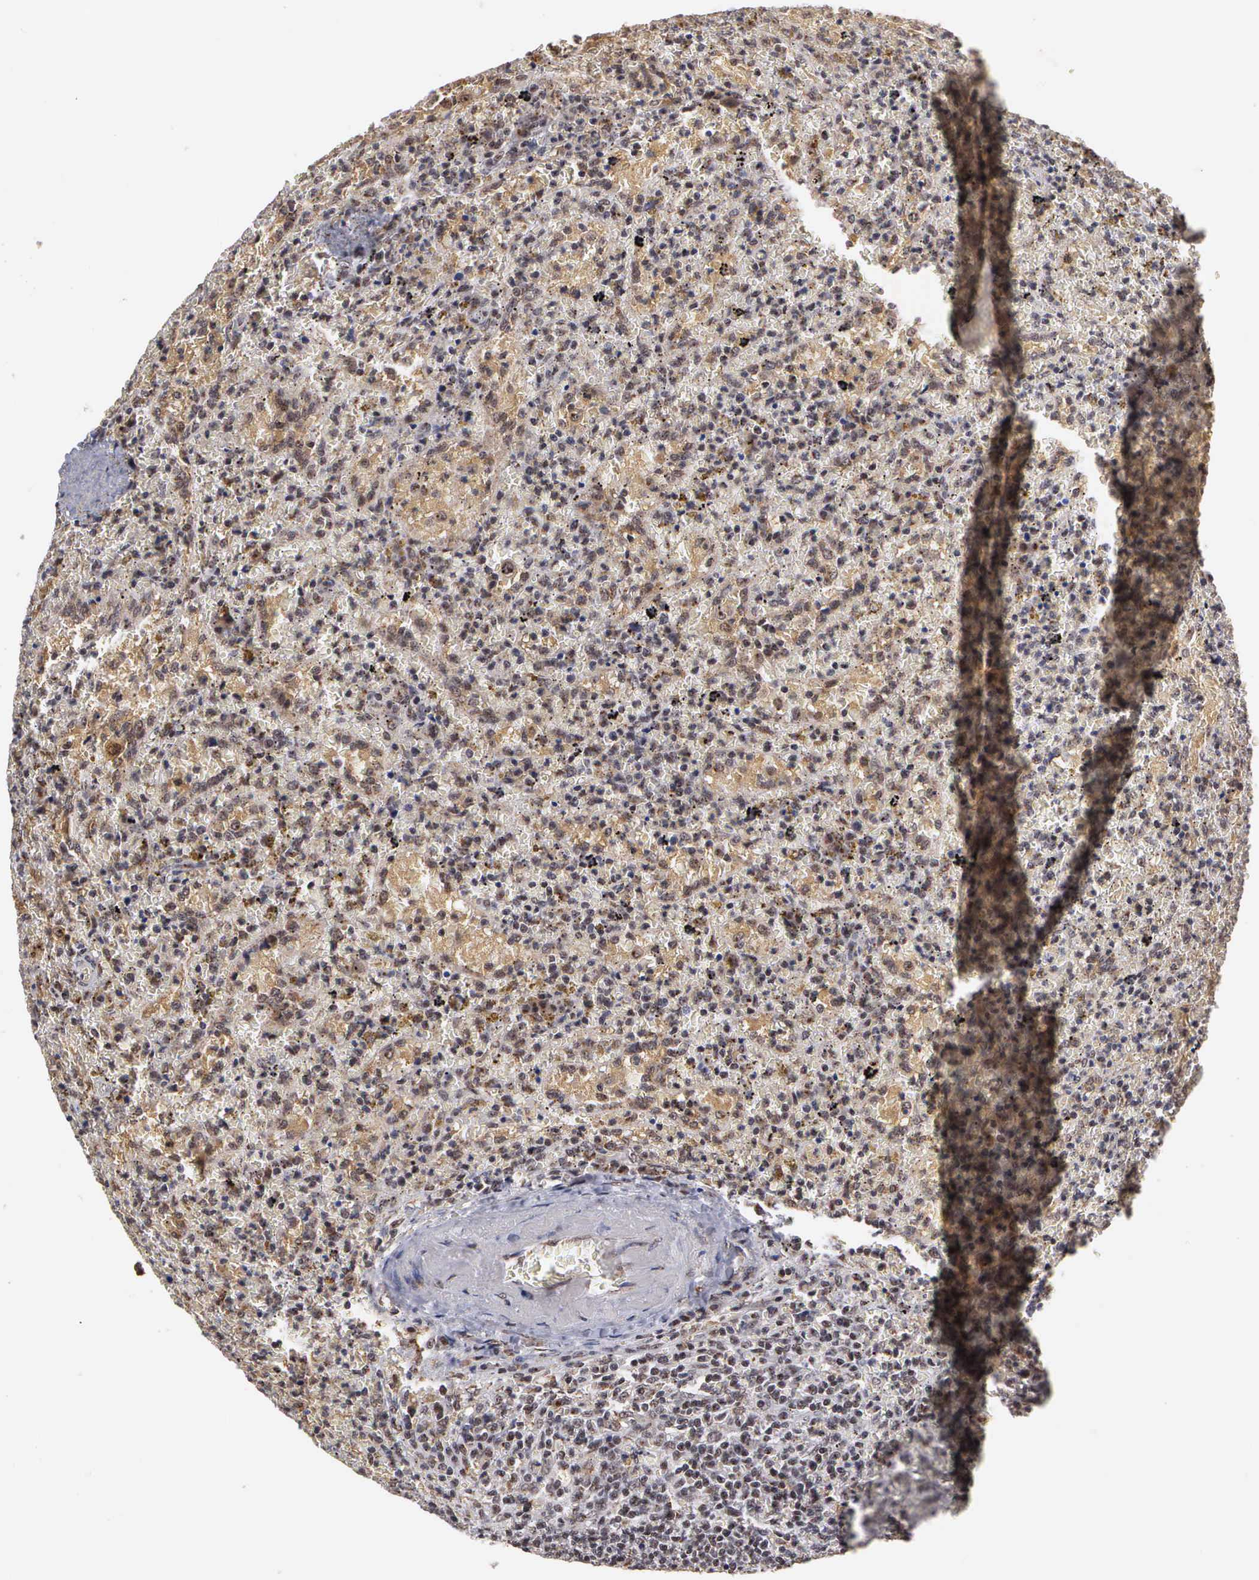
{"staining": {"intensity": "moderate", "quantity": "25%-75%", "location": "cytoplasmic/membranous,nuclear"}, "tissue": "lymphoma", "cell_type": "Tumor cells", "image_type": "cancer", "snomed": [{"axis": "morphology", "description": "Malignant lymphoma, non-Hodgkin's type, High grade"}, {"axis": "topography", "description": "Spleen"}, {"axis": "topography", "description": "Lymph node"}], "caption": "Immunohistochemistry (DAB (3,3'-diaminobenzidine)) staining of high-grade malignant lymphoma, non-Hodgkin's type displays moderate cytoplasmic/membranous and nuclear protein staining in about 25%-75% of tumor cells.", "gene": "GTF2A1", "patient": {"sex": "female", "age": 70}}